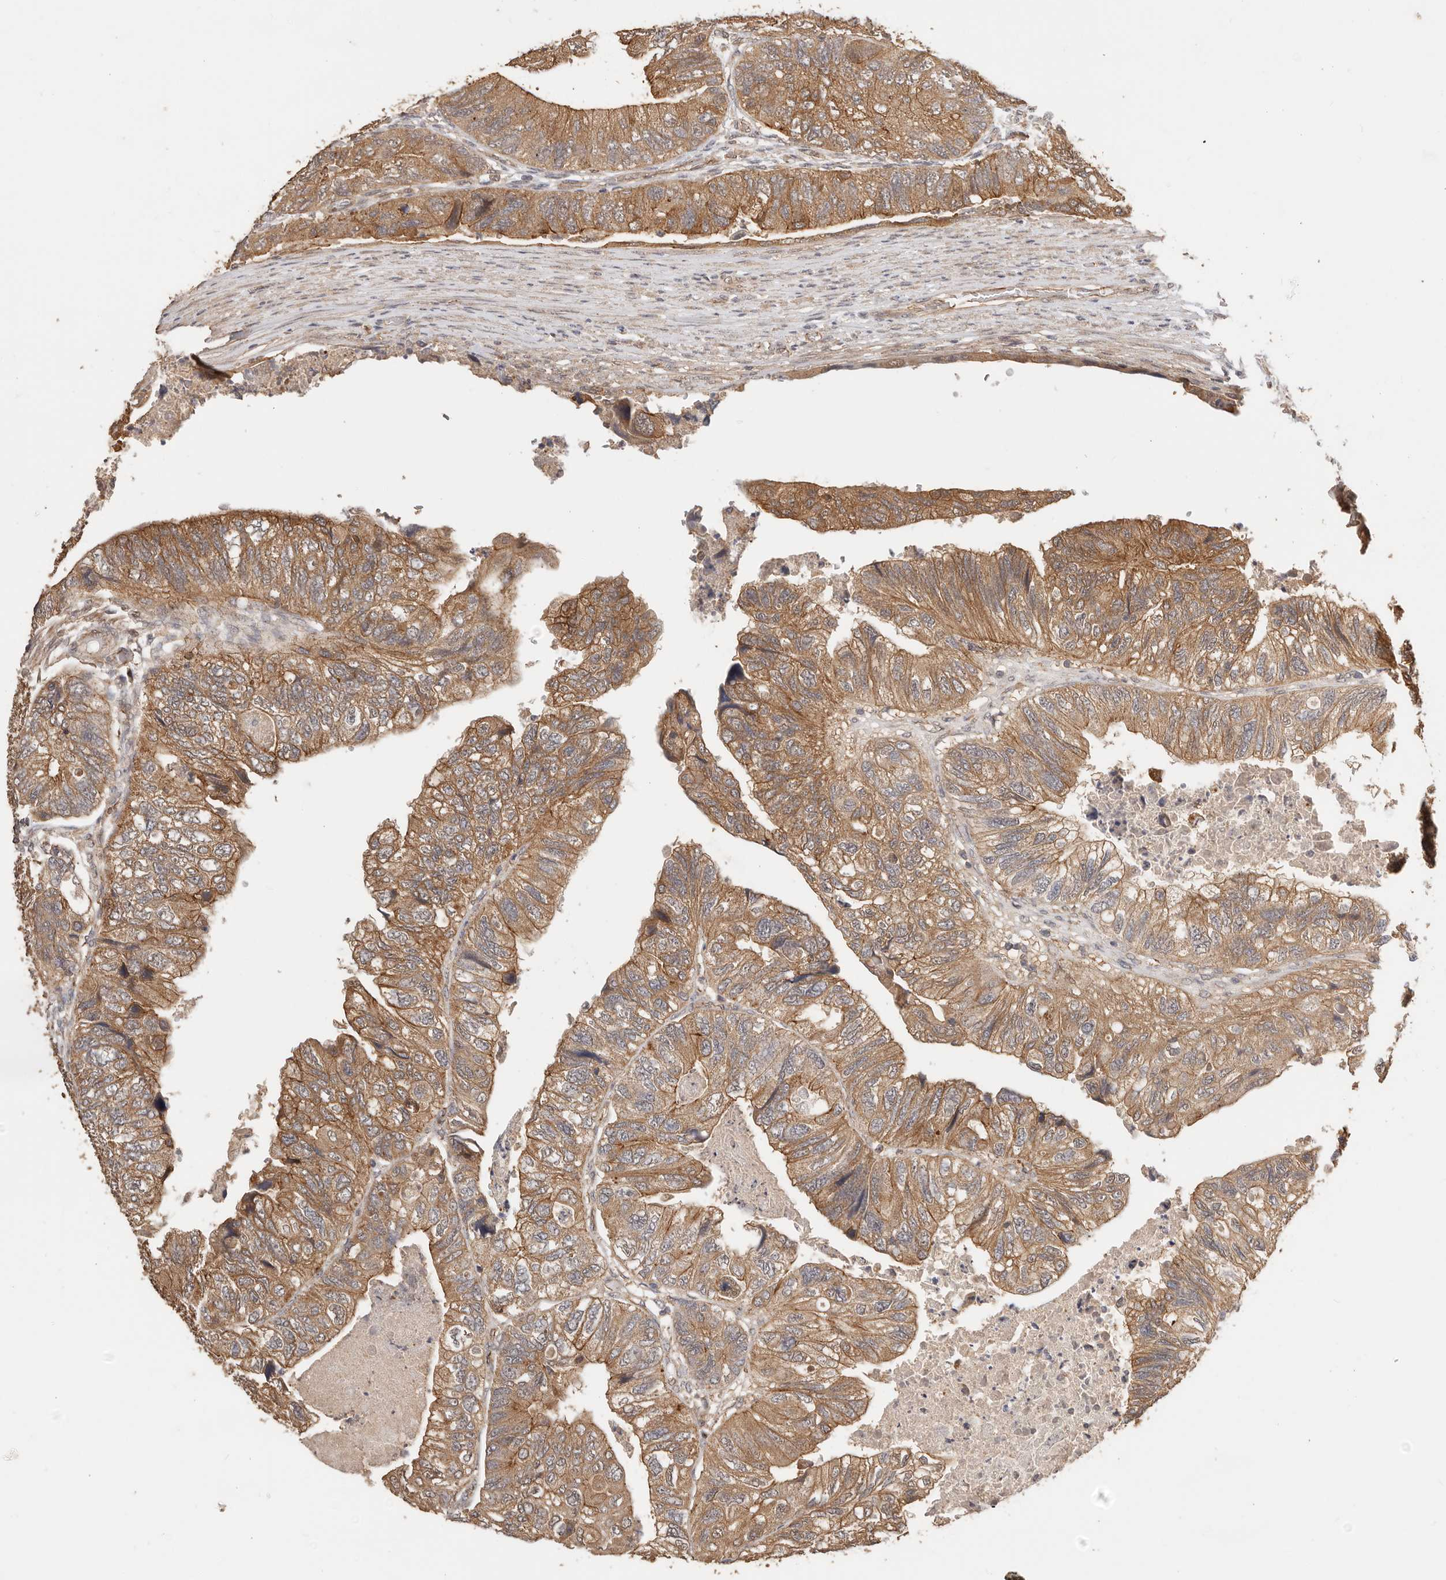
{"staining": {"intensity": "moderate", "quantity": ">75%", "location": "cytoplasmic/membranous"}, "tissue": "colorectal cancer", "cell_type": "Tumor cells", "image_type": "cancer", "snomed": [{"axis": "morphology", "description": "Adenocarcinoma, NOS"}, {"axis": "topography", "description": "Rectum"}], "caption": "Moderate cytoplasmic/membranous expression for a protein is appreciated in approximately >75% of tumor cells of adenocarcinoma (colorectal) using immunohistochemistry.", "gene": "AFDN", "patient": {"sex": "male", "age": 63}}